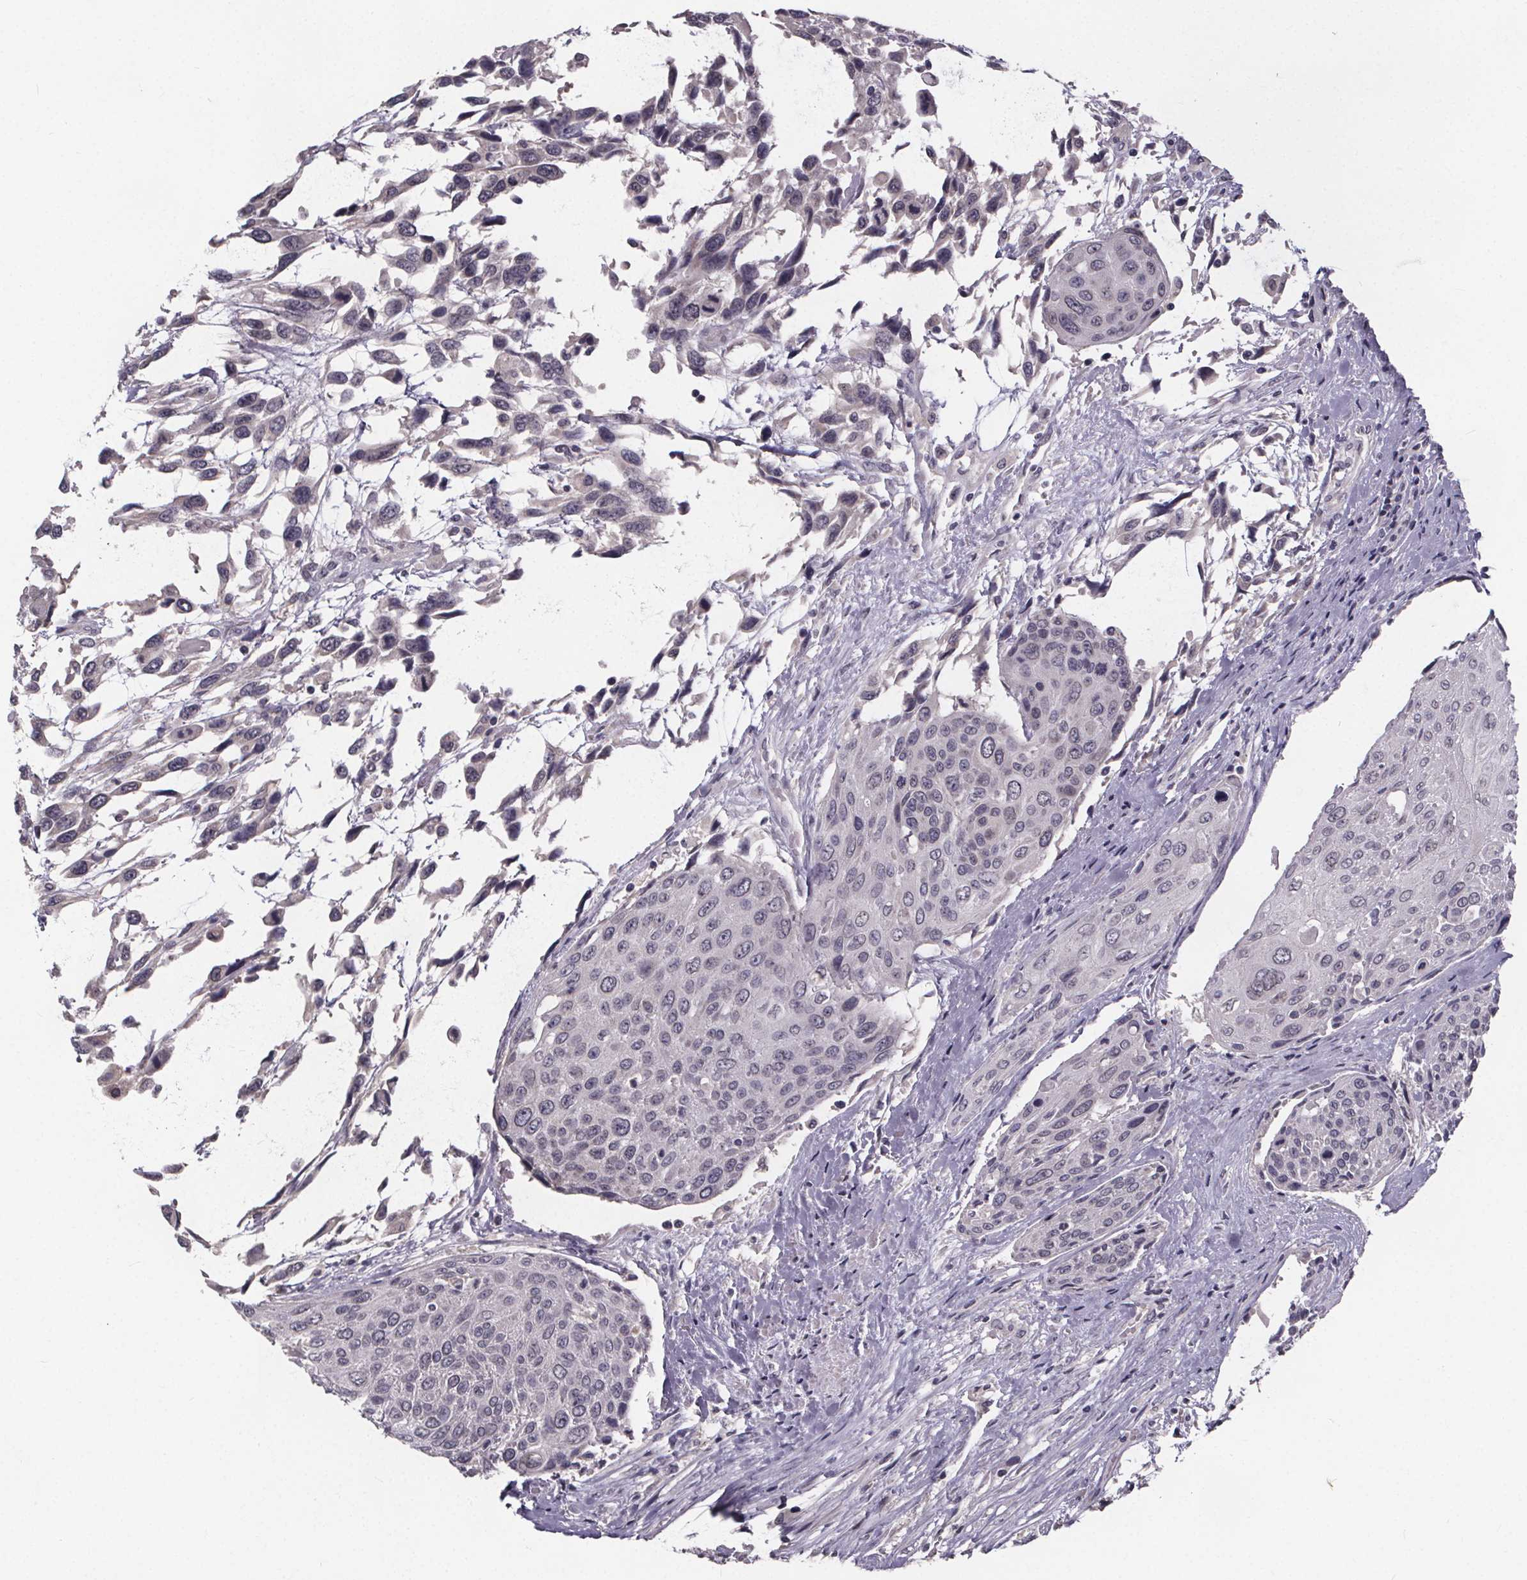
{"staining": {"intensity": "negative", "quantity": "none", "location": "none"}, "tissue": "urothelial cancer", "cell_type": "Tumor cells", "image_type": "cancer", "snomed": [{"axis": "morphology", "description": "Urothelial carcinoma, High grade"}, {"axis": "topography", "description": "Urinary bladder"}], "caption": "Tumor cells show no significant protein staining in urothelial carcinoma (high-grade).", "gene": "FAM181B", "patient": {"sex": "female", "age": 70}}